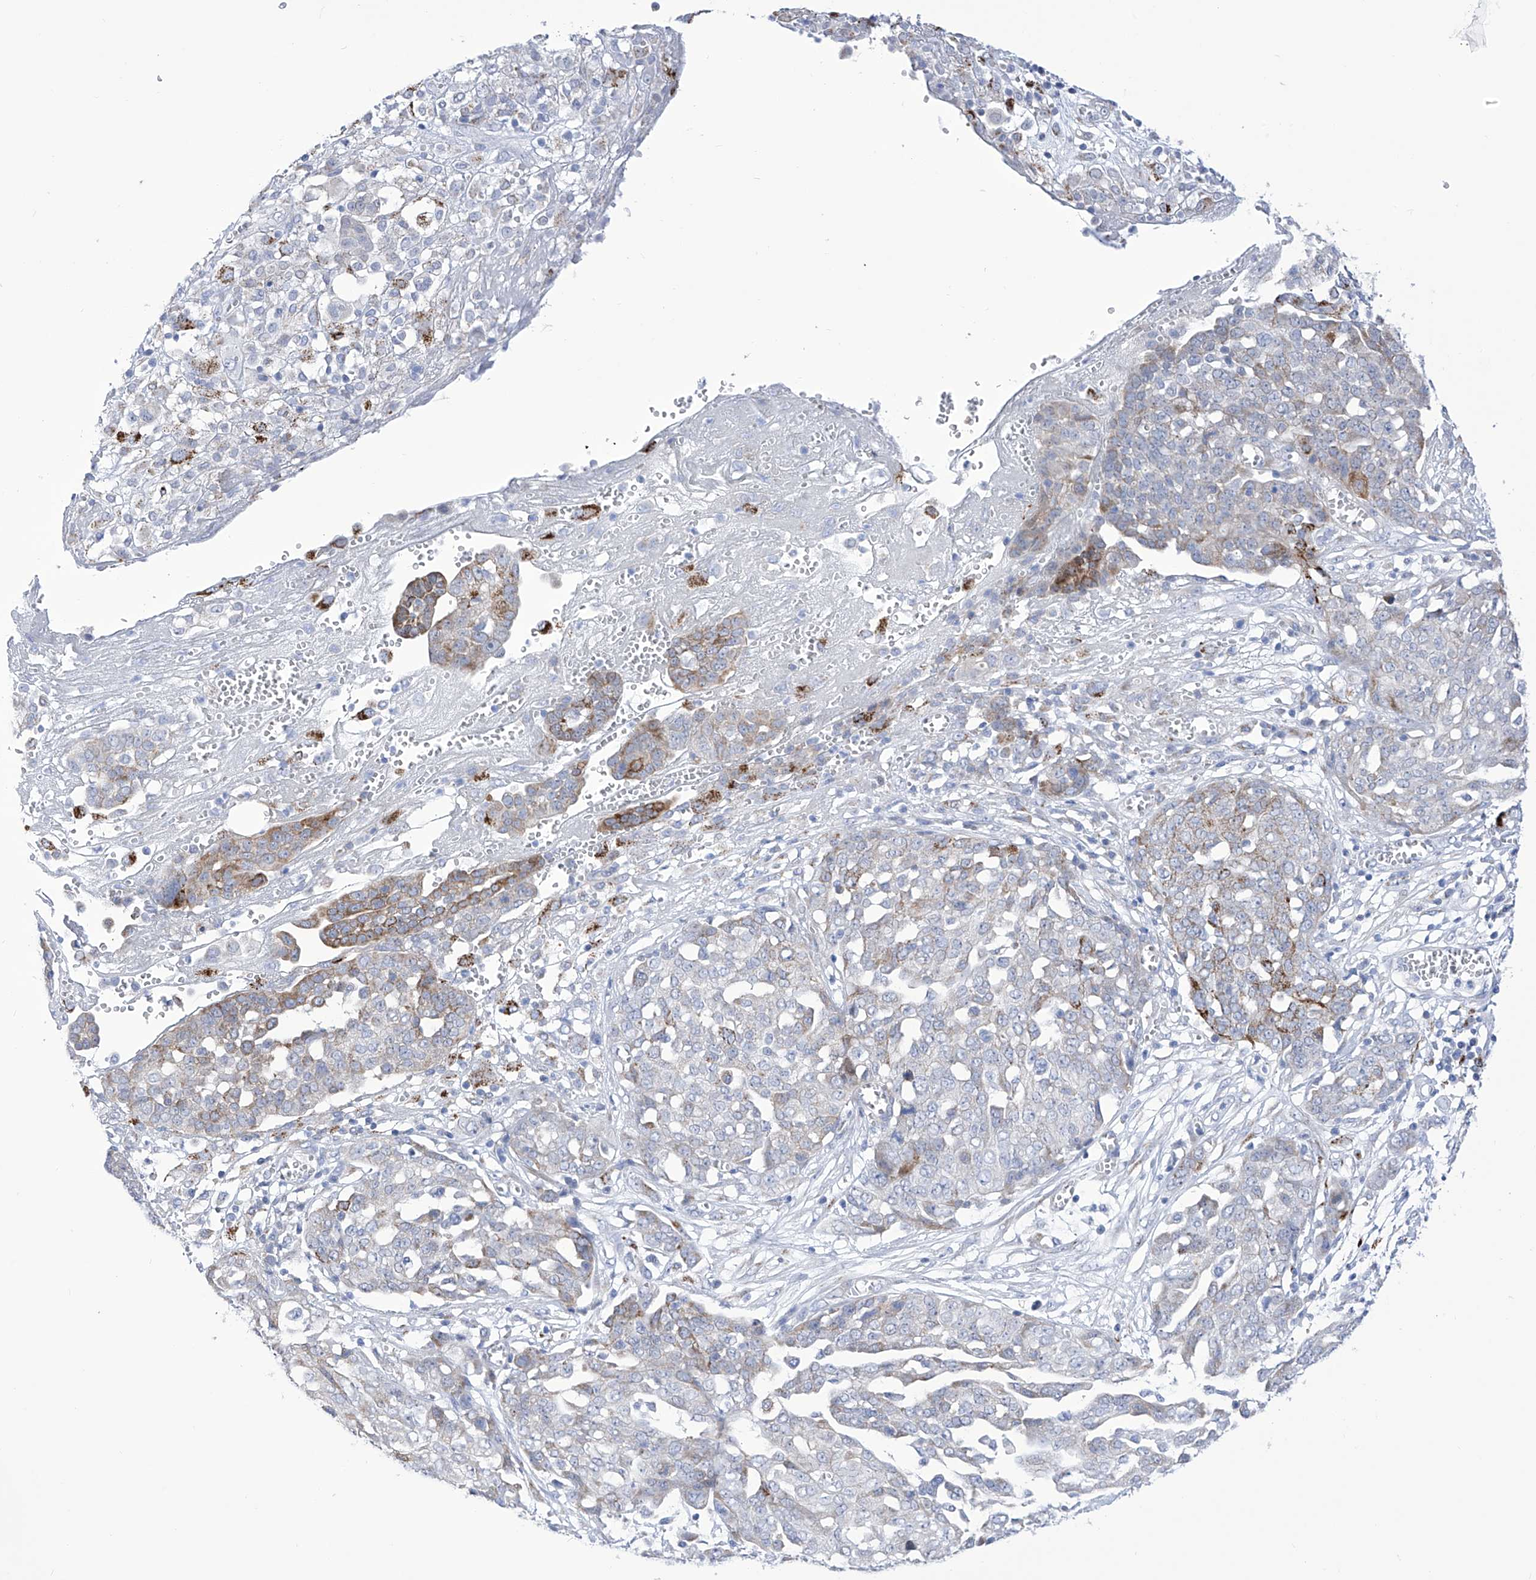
{"staining": {"intensity": "moderate", "quantity": "<25%", "location": "cytoplasmic/membranous"}, "tissue": "ovarian cancer", "cell_type": "Tumor cells", "image_type": "cancer", "snomed": [{"axis": "morphology", "description": "Cystadenocarcinoma, serous, NOS"}, {"axis": "topography", "description": "Soft tissue"}, {"axis": "topography", "description": "Ovary"}], "caption": "A brown stain shows moderate cytoplasmic/membranous expression of a protein in human ovarian cancer tumor cells.", "gene": "C1orf87", "patient": {"sex": "female", "age": 57}}